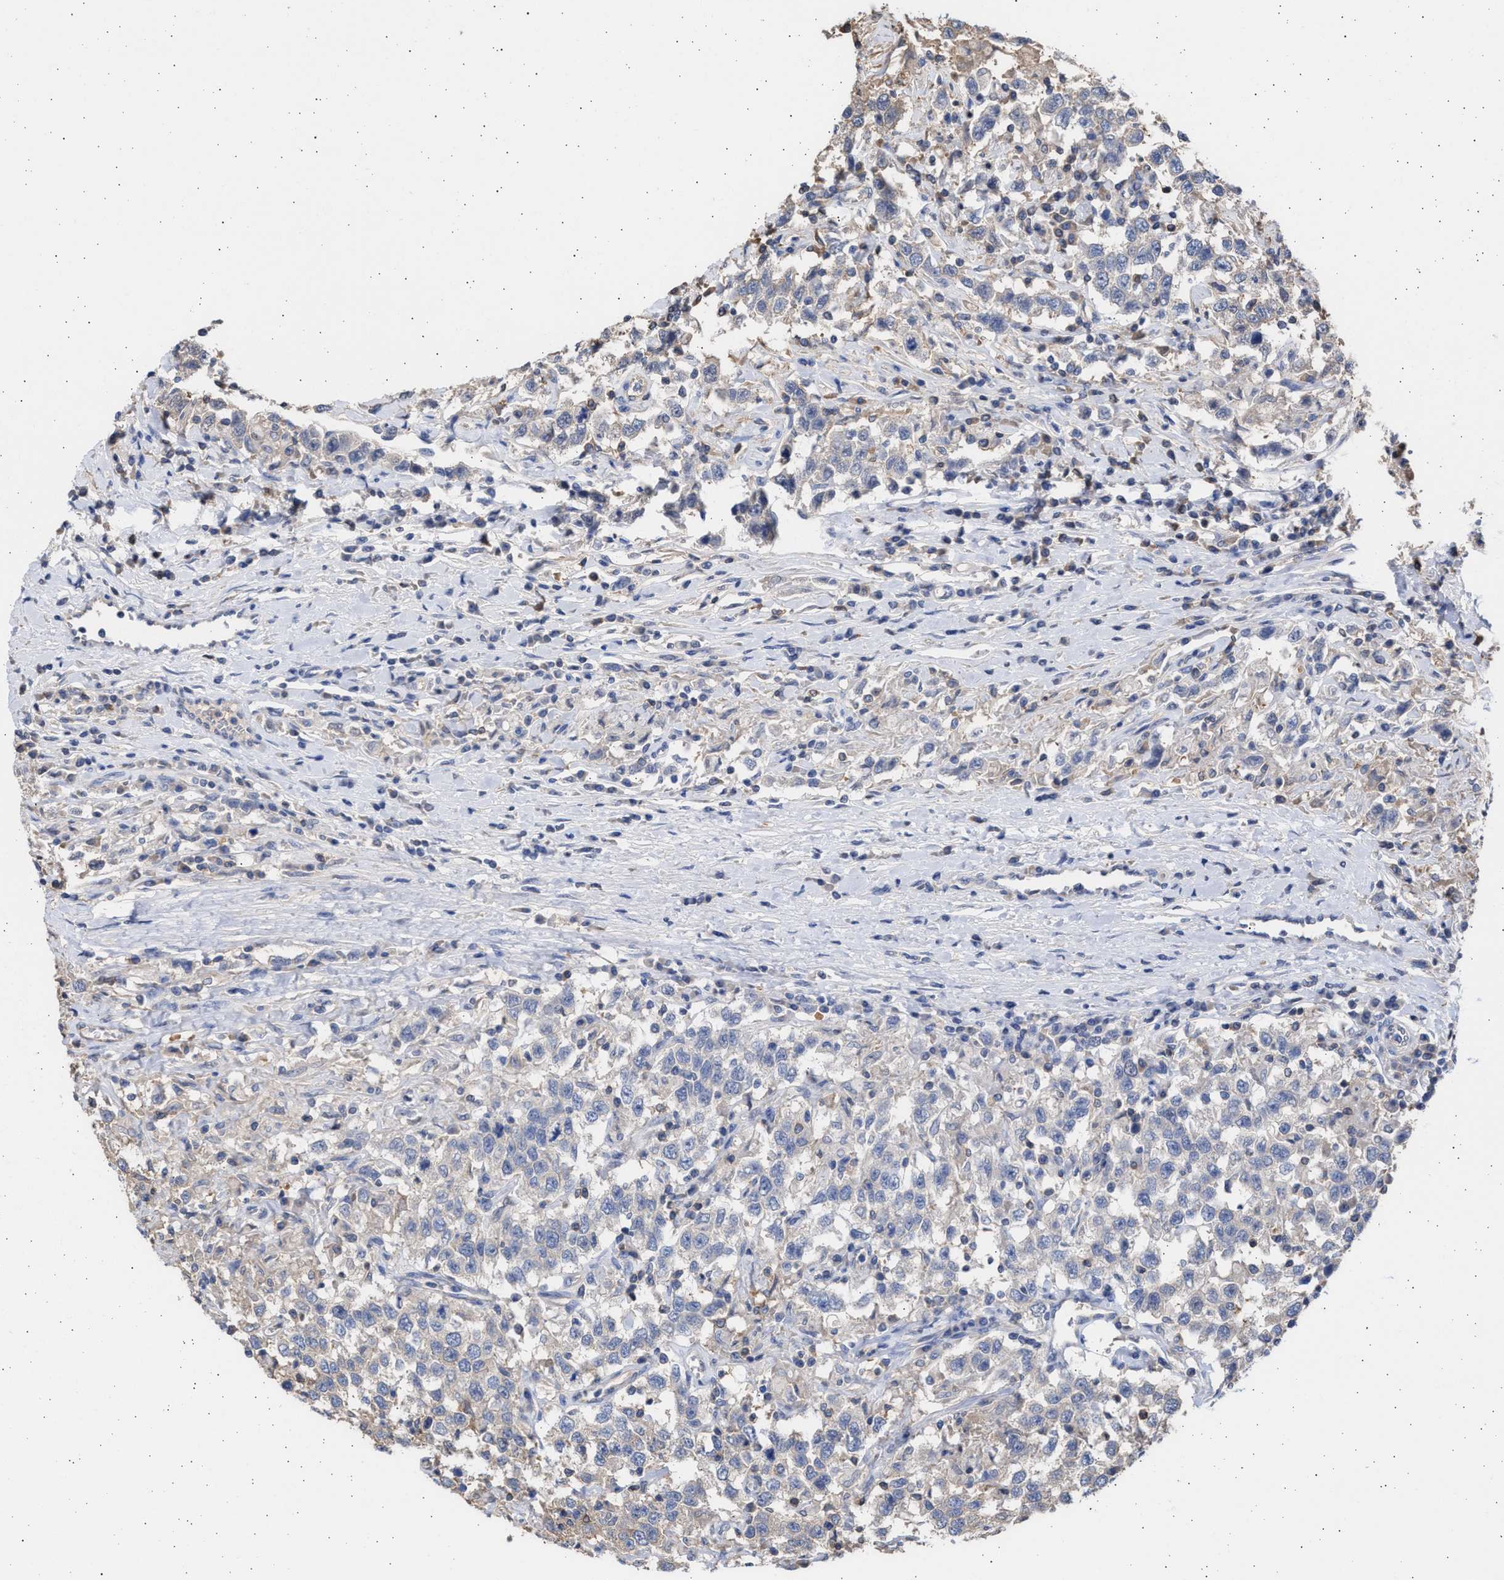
{"staining": {"intensity": "weak", "quantity": "<25%", "location": "cytoplasmic/membranous"}, "tissue": "testis cancer", "cell_type": "Tumor cells", "image_type": "cancer", "snomed": [{"axis": "morphology", "description": "Seminoma, NOS"}, {"axis": "topography", "description": "Testis"}], "caption": "High magnification brightfield microscopy of seminoma (testis) stained with DAB (brown) and counterstained with hematoxylin (blue): tumor cells show no significant expression.", "gene": "ALDOC", "patient": {"sex": "male", "age": 41}}